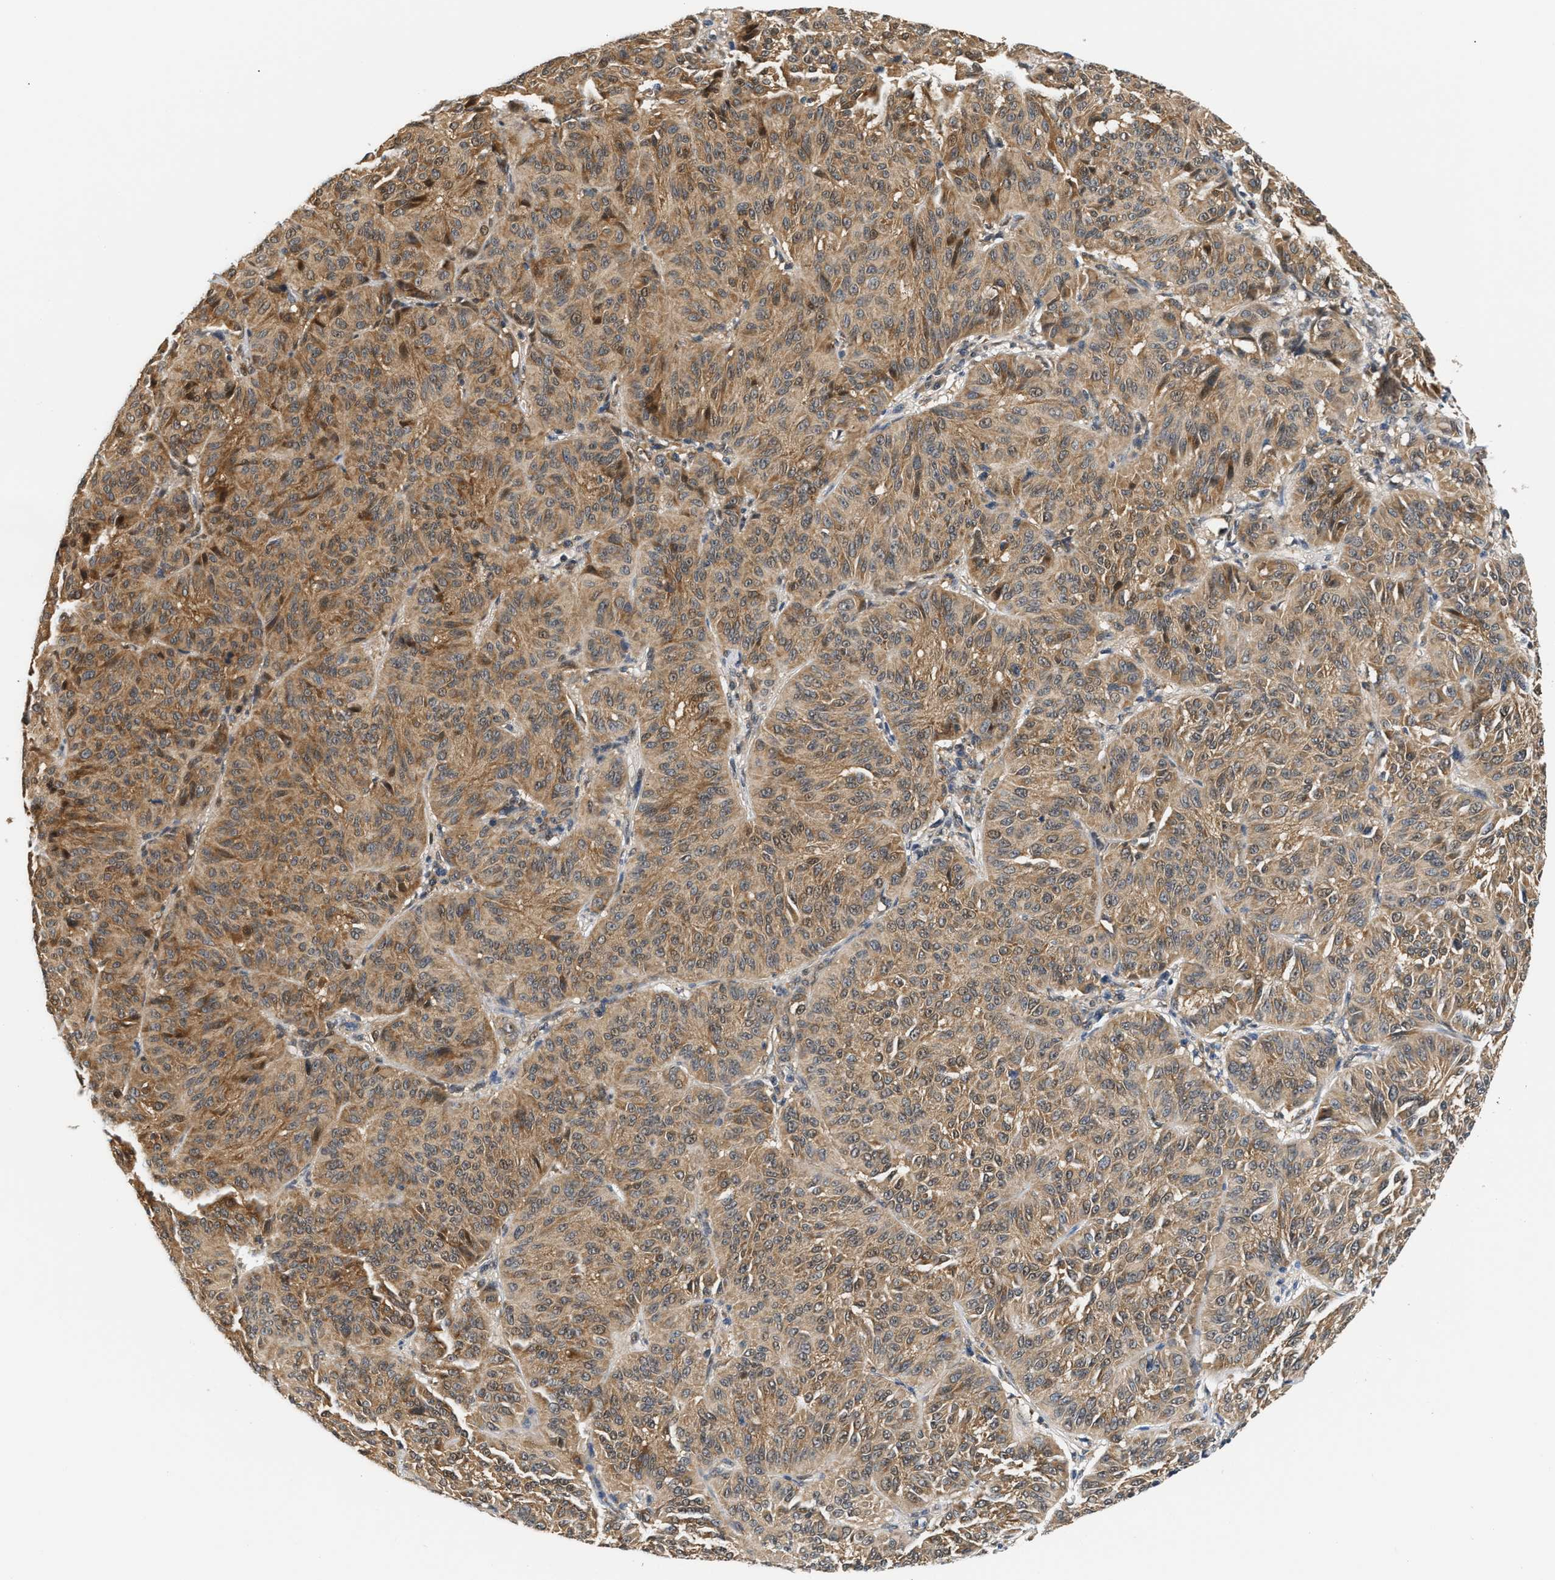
{"staining": {"intensity": "moderate", "quantity": ">75%", "location": "cytoplasmic/membranous,nuclear"}, "tissue": "melanoma", "cell_type": "Tumor cells", "image_type": "cancer", "snomed": [{"axis": "morphology", "description": "Malignant melanoma, NOS"}, {"axis": "topography", "description": "Skin"}], "caption": "Immunohistochemical staining of melanoma shows medium levels of moderate cytoplasmic/membranous and nuclear protein expression in about >75% of tumor cells.", "gene": "LARP6", "patient": {"sex": "female", "age": 72}}